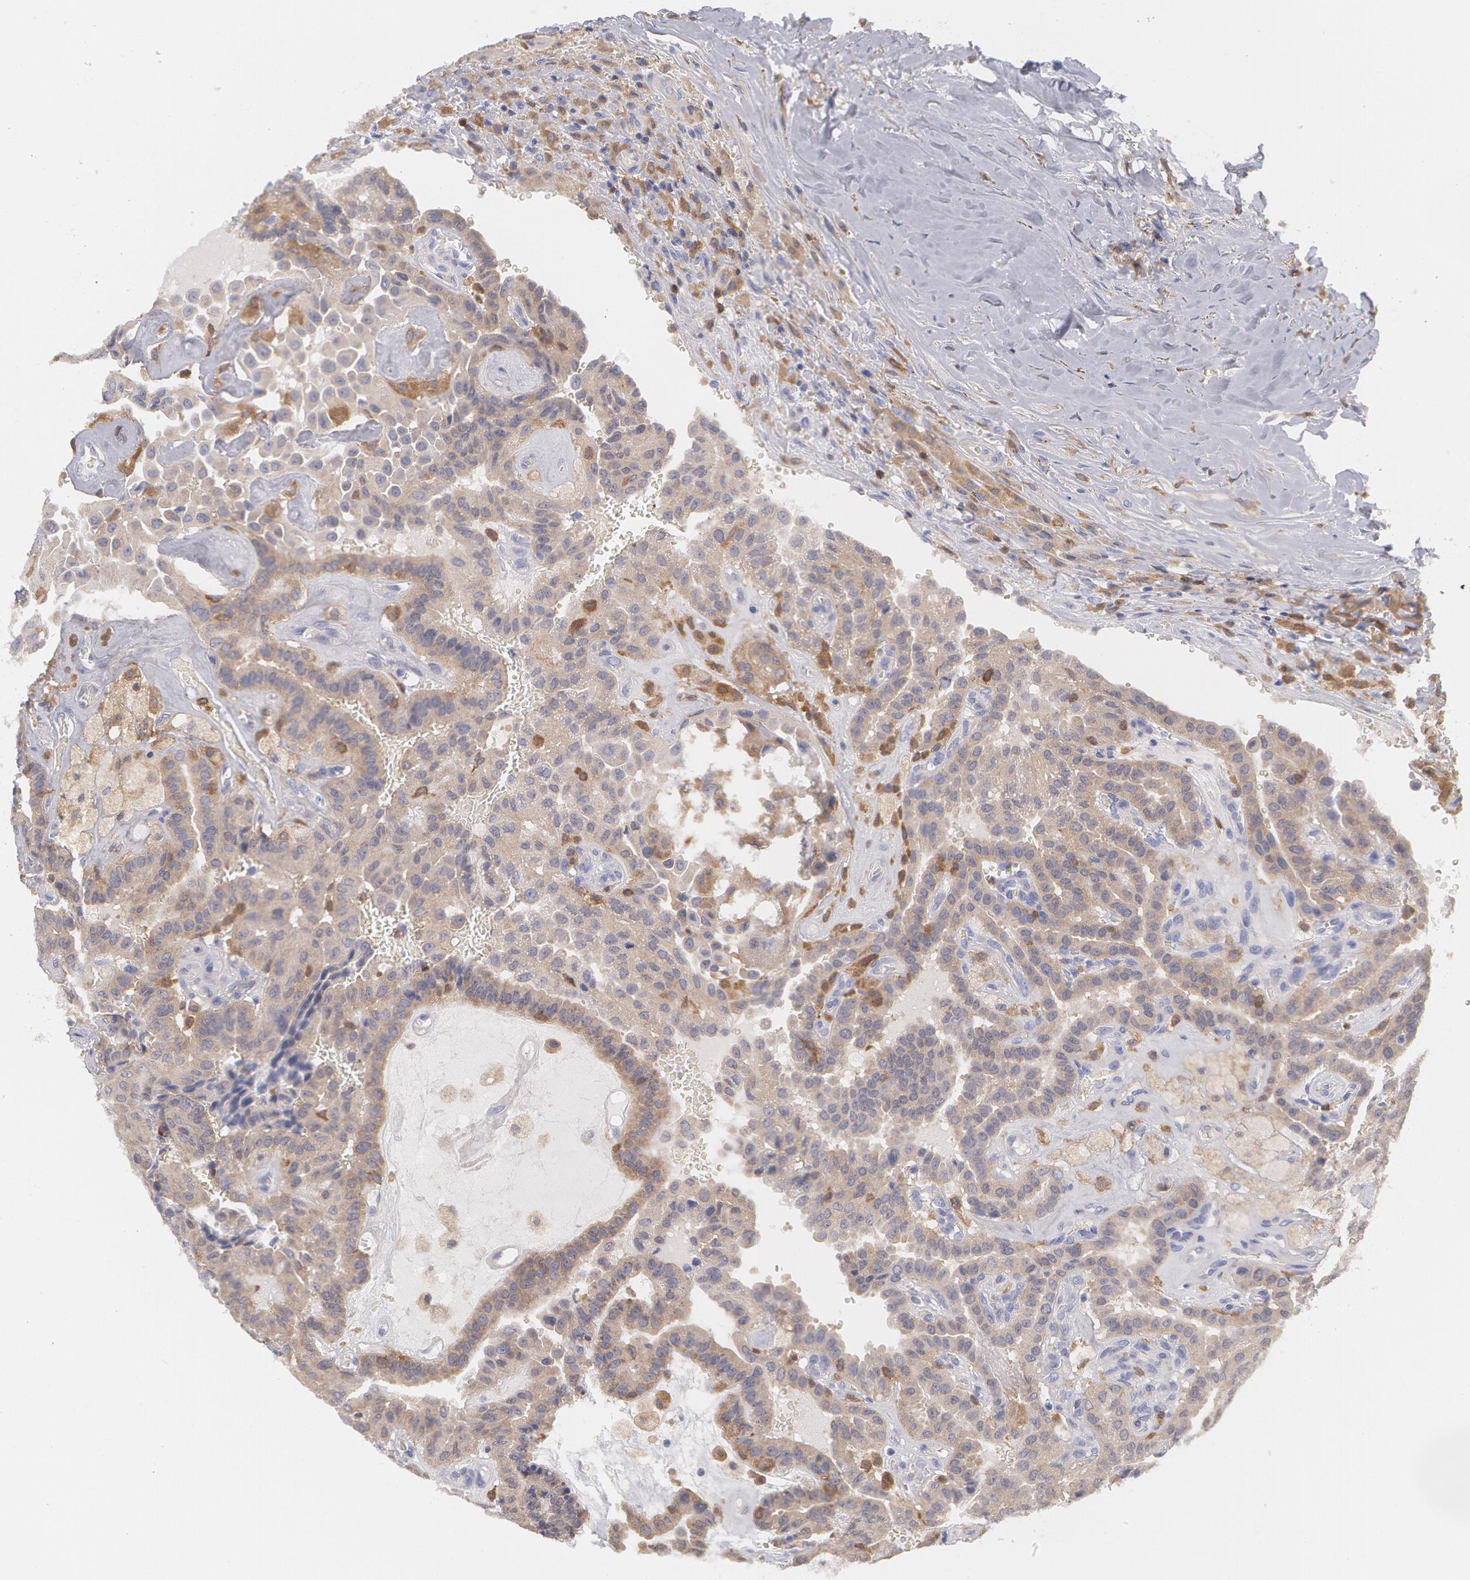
{"staining": {"intensity": "weak", "quantity": ">75%", "location": "cytoplasmic/membranous"}, "tissue": "thyroid cancer", "cell_type": "Tumor cells", "image_type": "cancer", "snomed": [{"axis": "morphology", "description": "Papillary adenocarcinoma, NOS"}, {"axis": "topography", "description": "Thyroid gland"}], "caption": "Immunohistochemistry histopathology image of neoplastic tissue: thyroid cancer (papillary adenocarcinoma) stained using IHC shows low levels of weak protein expression localized specifically in the cytoplasmic/membranous of tumor cells, appearing as a cytoplasmic/membranous brown color.", "gene": "SYK", "patient": {"sex": "male", "age": 87}}